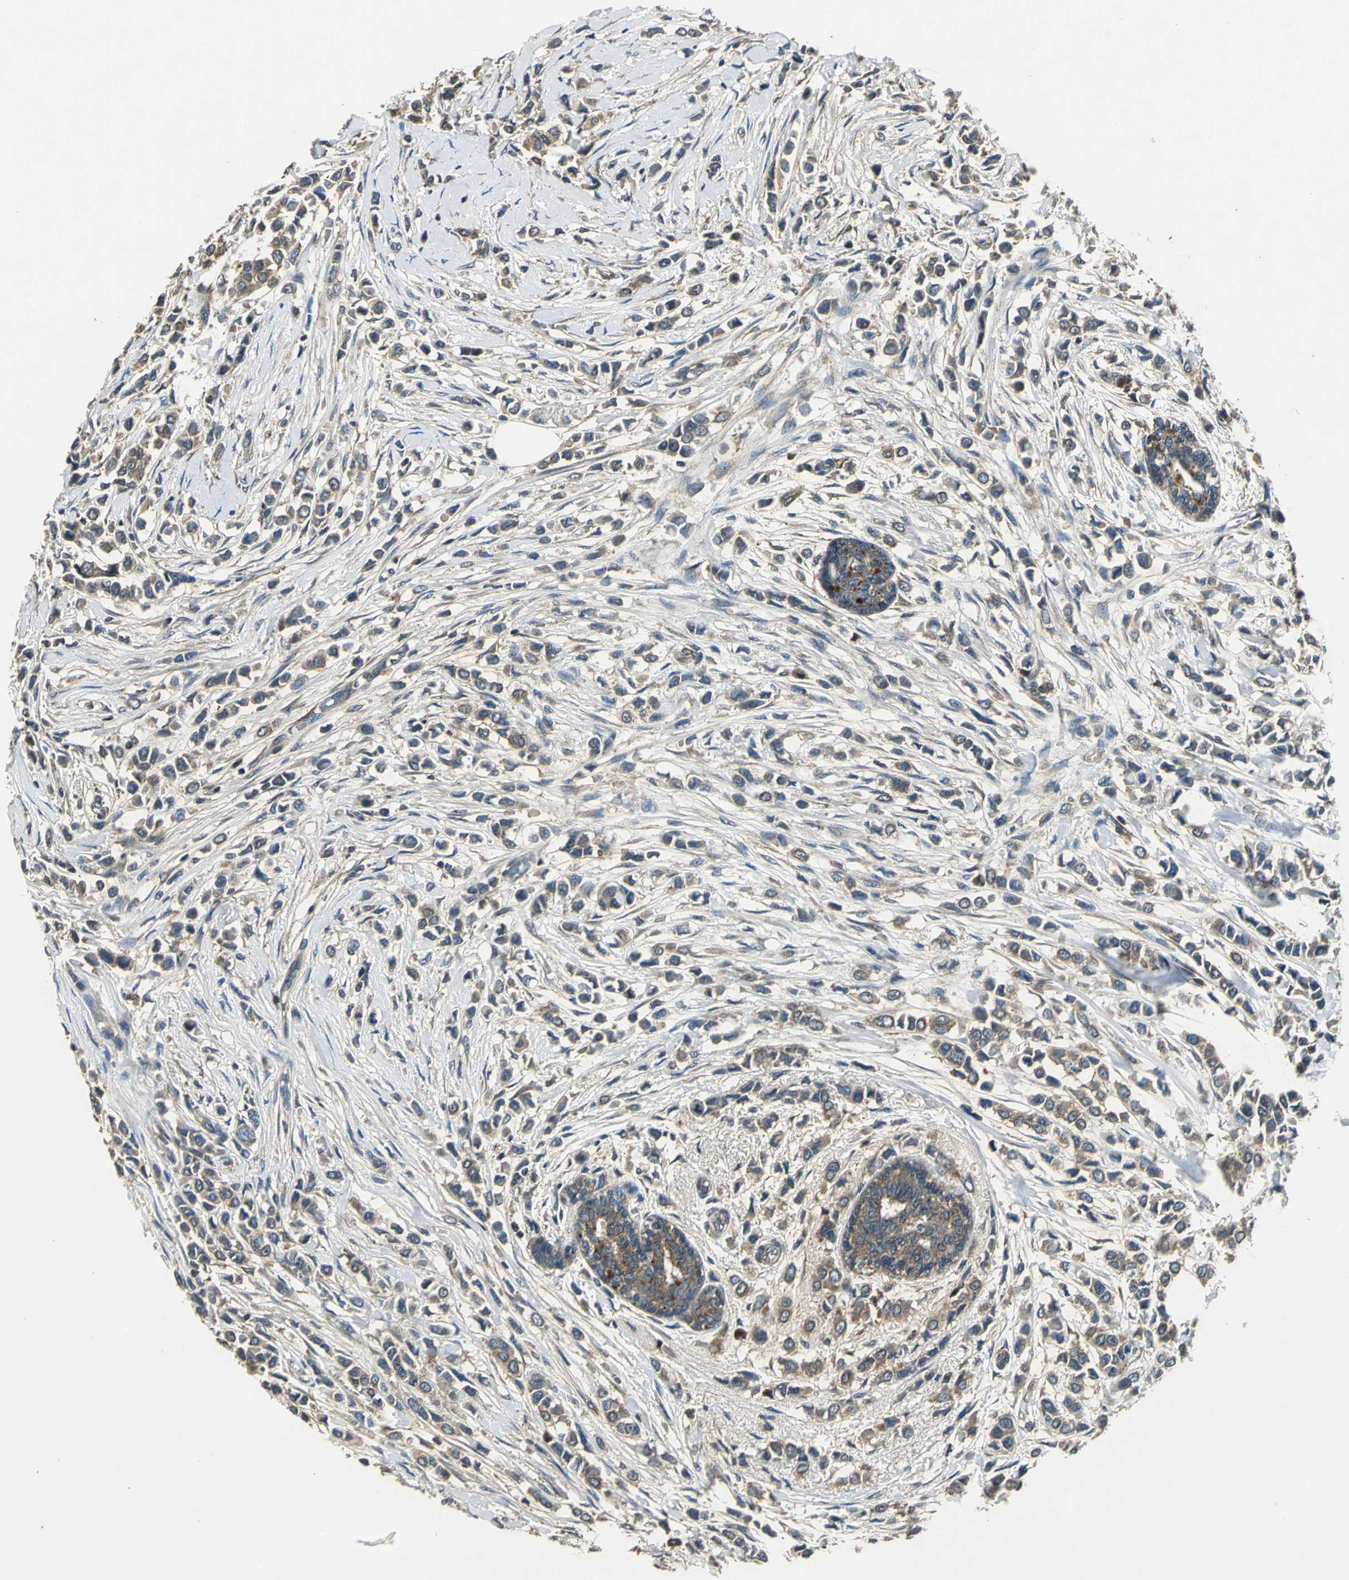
{"staining": {"intensity": "moderate", "quantity": ">75%", "location": "cytoplasmic/membranous"}, "tissue": "breast cancer", "cell_type": "Tumor cells", "image_type": "cancer", "snomed": [{"axis": "morphology", "description": "Lobular carcinoma"}, {"axis": "topography", "description": "Breast"}], "caption": "This histopathology image demonstrates breast cancer stained with immunohistochemistry (IHC) to label a protein in brown. The cytoplasmic/membranous of tumor cells show moderate positivity for the protein. Nuclei are counter-stained blue.", "gene": "IRF3", "patient": {"sex": "female", "age": 51}}